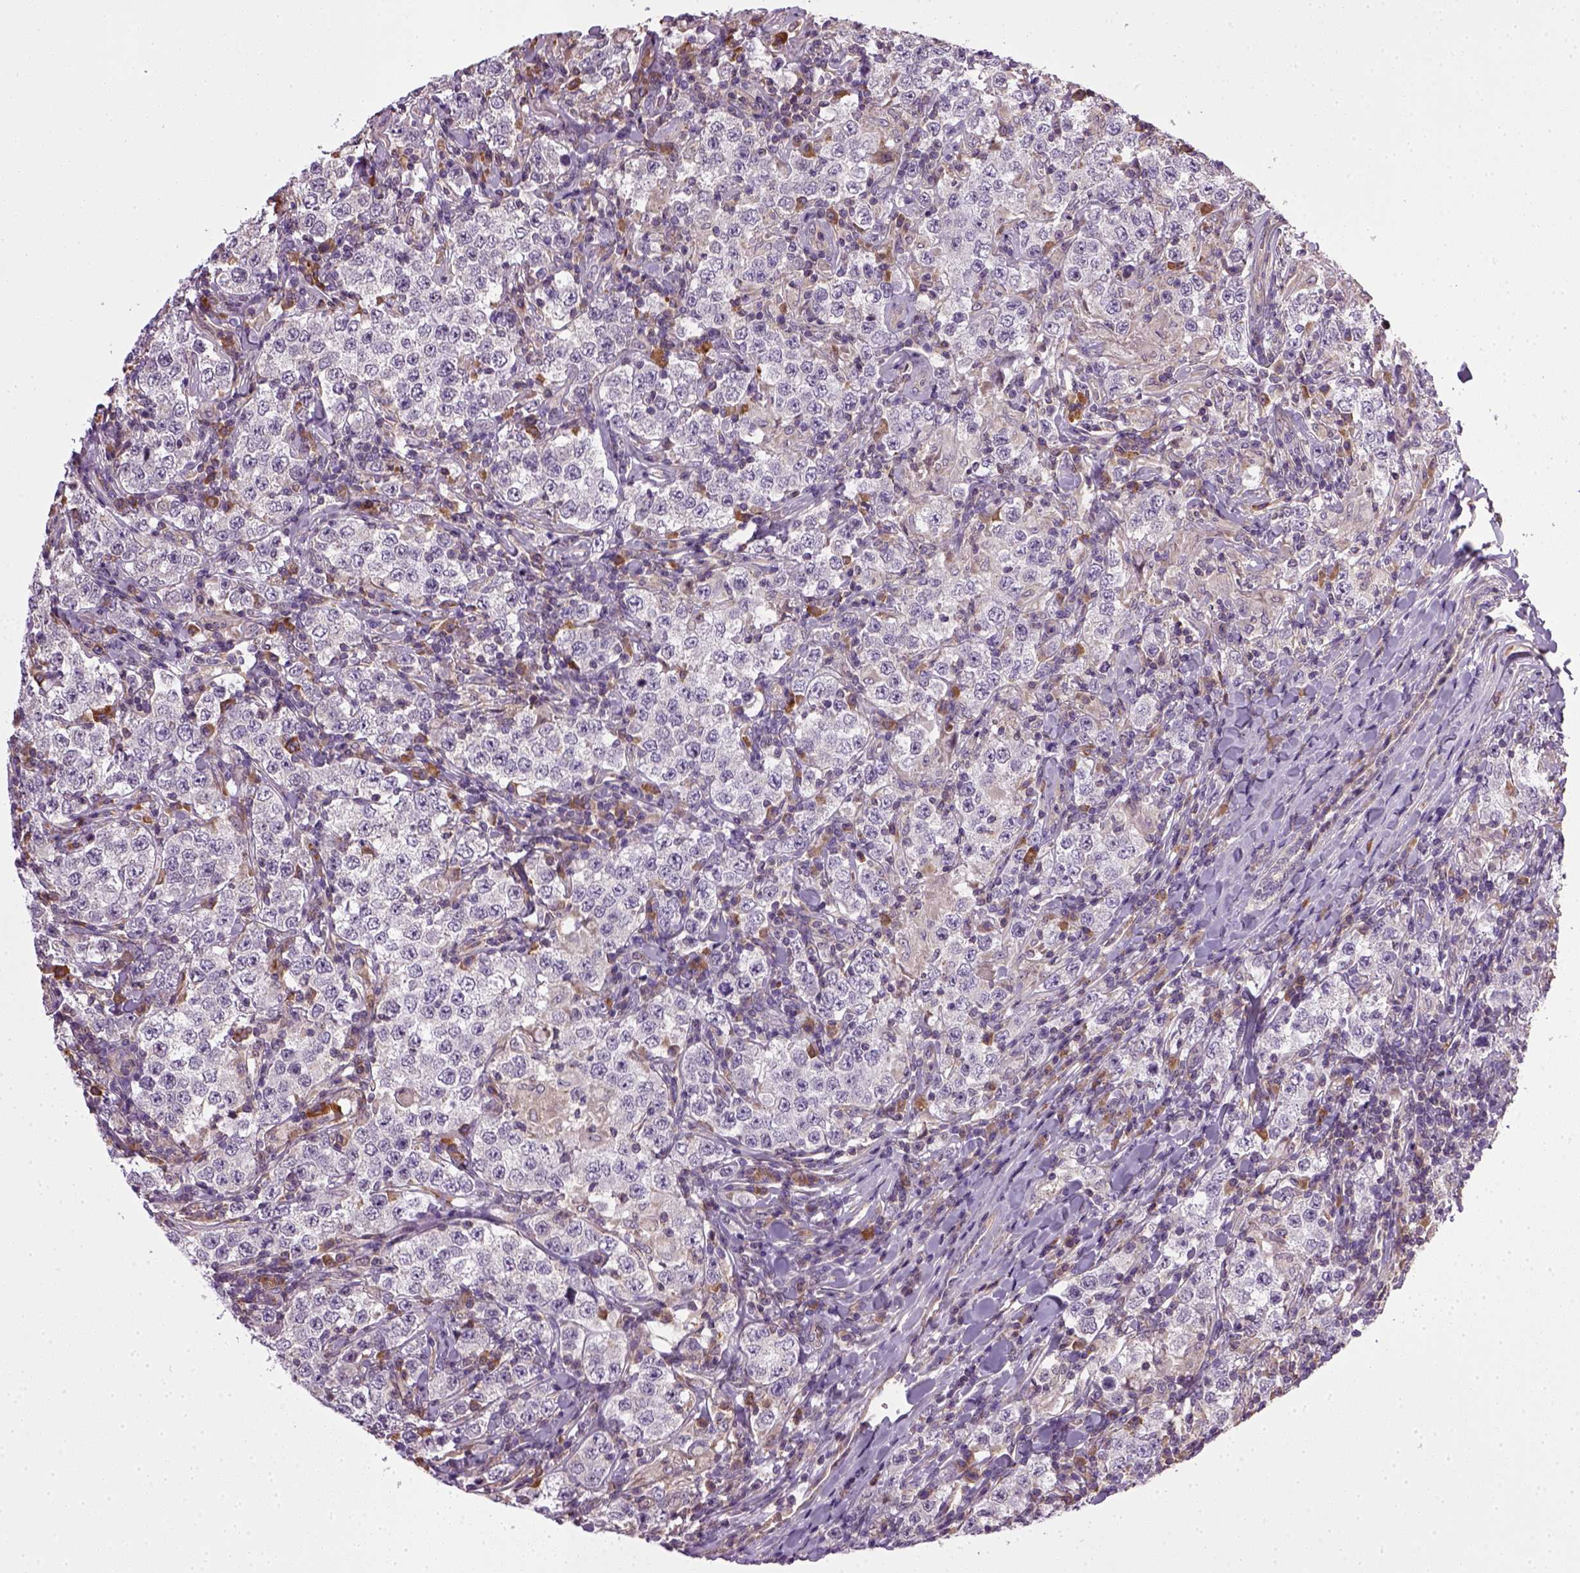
{"staining": {"intensity": "negative", "quantity": "none", "location": "none"}, "tissue": "testis cancer", "cell_type": "Tumor cells", "image_type": "cancer", "snomed": [{"axis": "morphology", "description": "Seminoma, NOS"}, {"axis": "morphology", "description": "Carcinoma, Embryonal, NOS"}, {"axis": "topography", "description": "Testis"}], "caption": "Testis cancer stained for a protein using IHC displays no positivity tumor cells.", "gene": "TPRG1", "patient": {"sex": "male", "age": 41}}